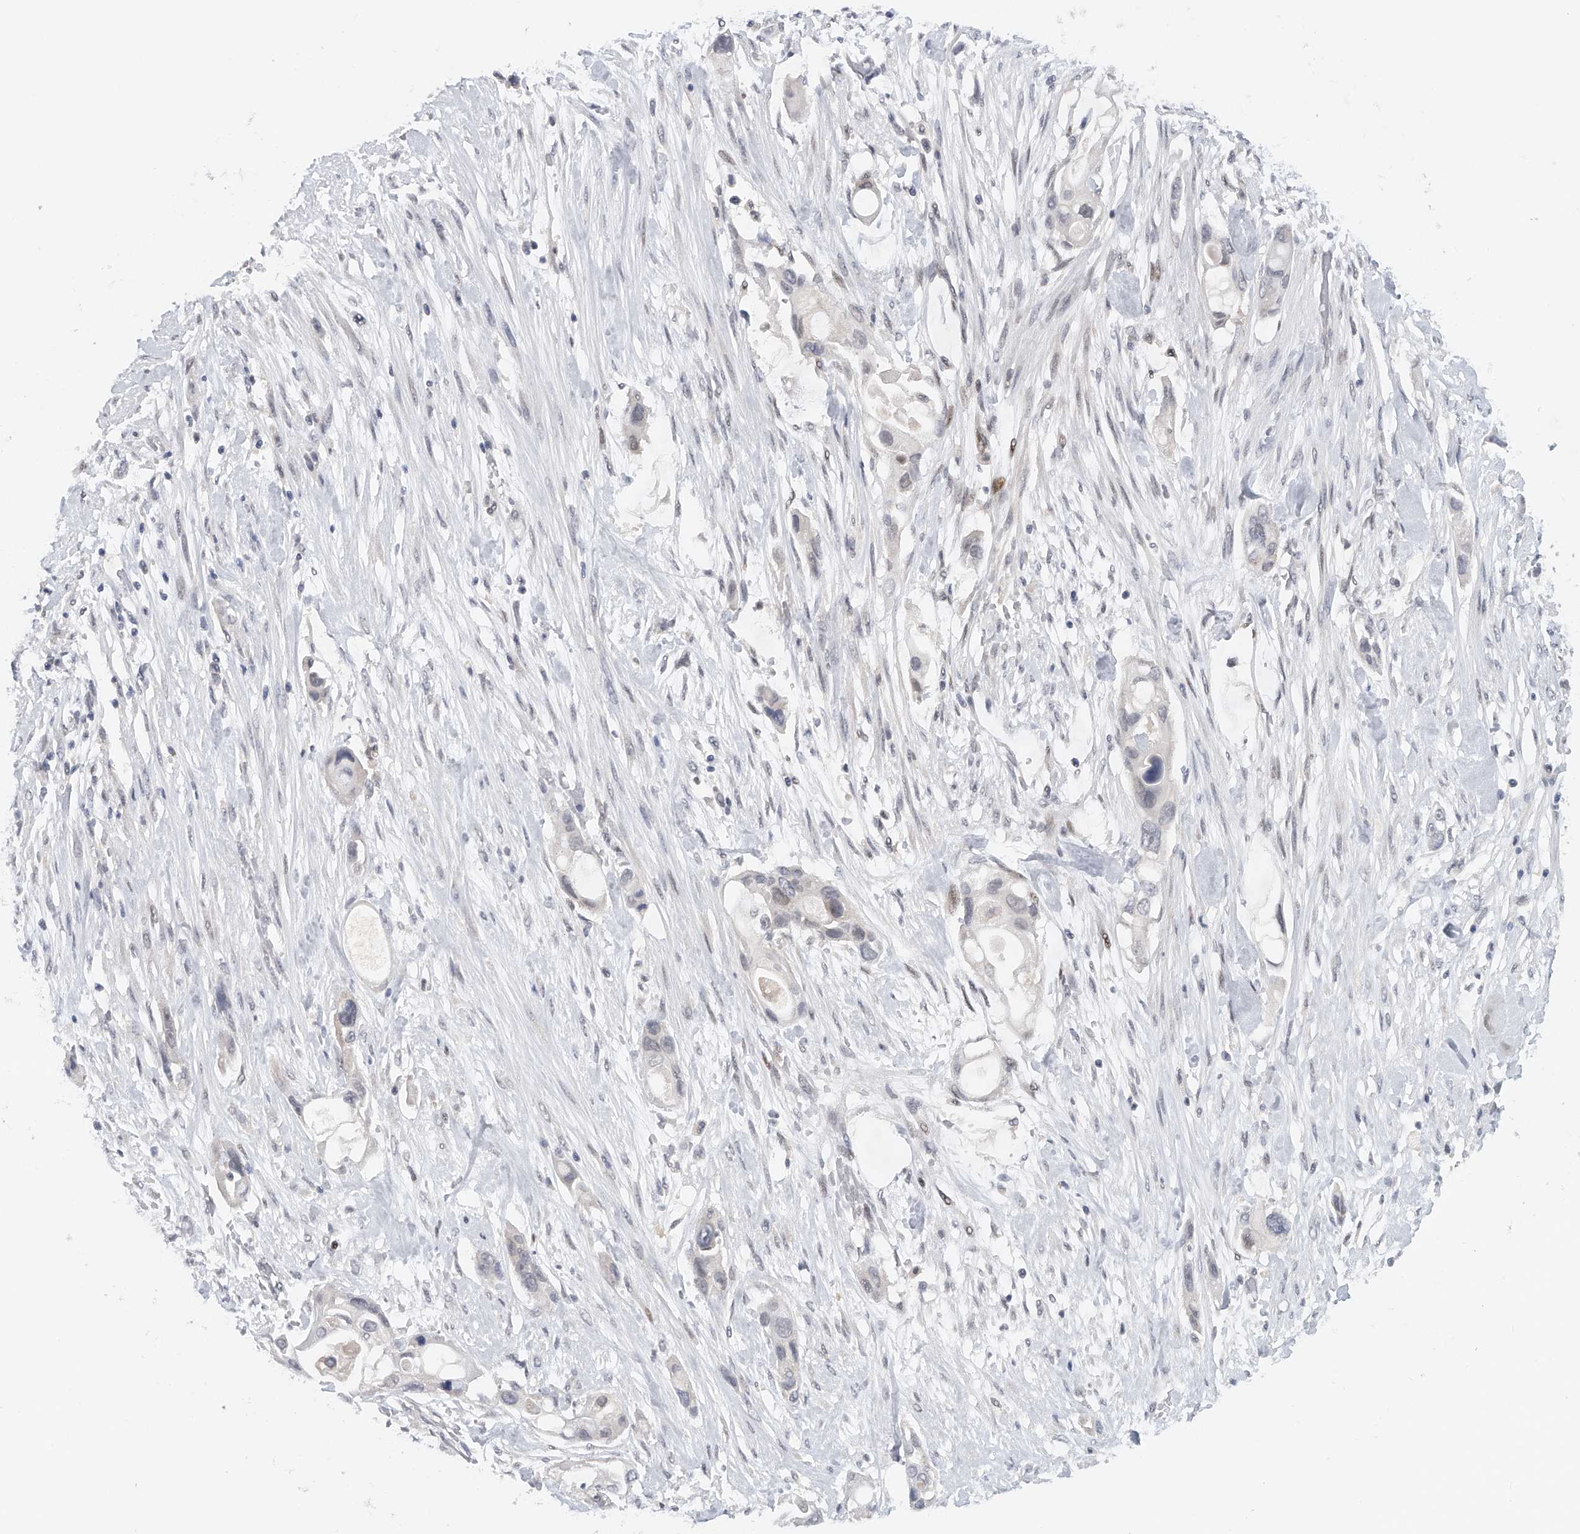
{"staining": {"intensity": "negative", "quantity": "none", "location": "none"}, "tissue": "pancreatic cancer", "cell_type": "Tumor cells", "image_type": "cancer", "snomed": [{"axis": "morphology", "description": "Adenocarcinoma, NOS"}, {"axis": "topography", "description": "Pancreas"}], "caption": "Micrograph shows no protein positivity in tumor cells of pancreatic cancer tissue.", "gene": "DDX43", "patient": {"sex": "female", "age": 60}}